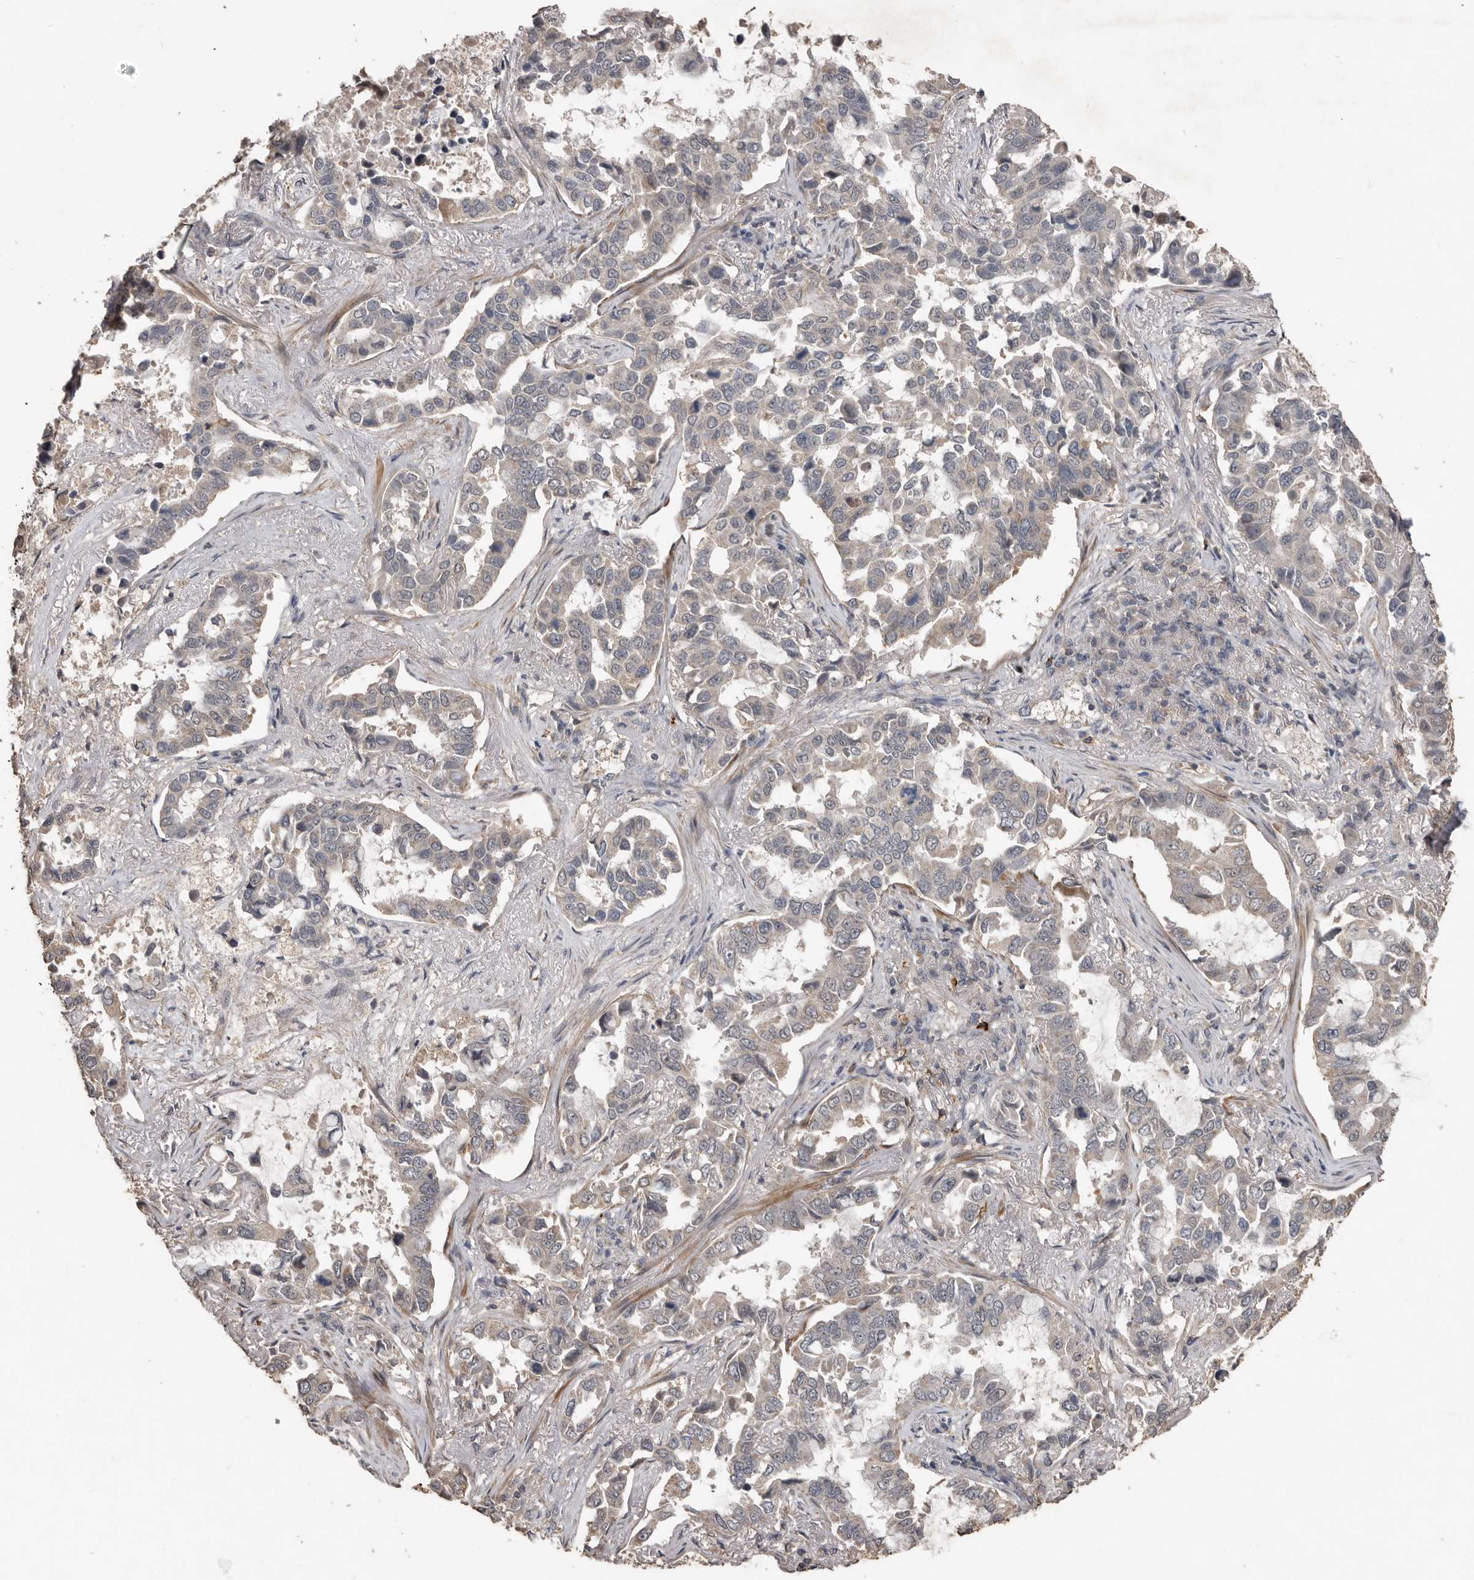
{"staining": {"intensity": "weak", "quantity": "<25%", "location": "cytoplasmic/membranous"}, "tissue": "lung cancer", "cell_type": "Tumor cells", "image_type": "cancer", "snomed": [{"axis": "morphology", "description": "Squamous cell carcinoma, NOS"}, {"axis": "topography", "description": "Lung"}], "caption": "Tumor cells are negative for brown protein staining in lung cancer. (DAB (3,3'-diaminobenzidine) immunohistochemistry with hematoxylin counter stain).", "gene": "BAMBI", "patient": {"sex": "male", "age": 66}}